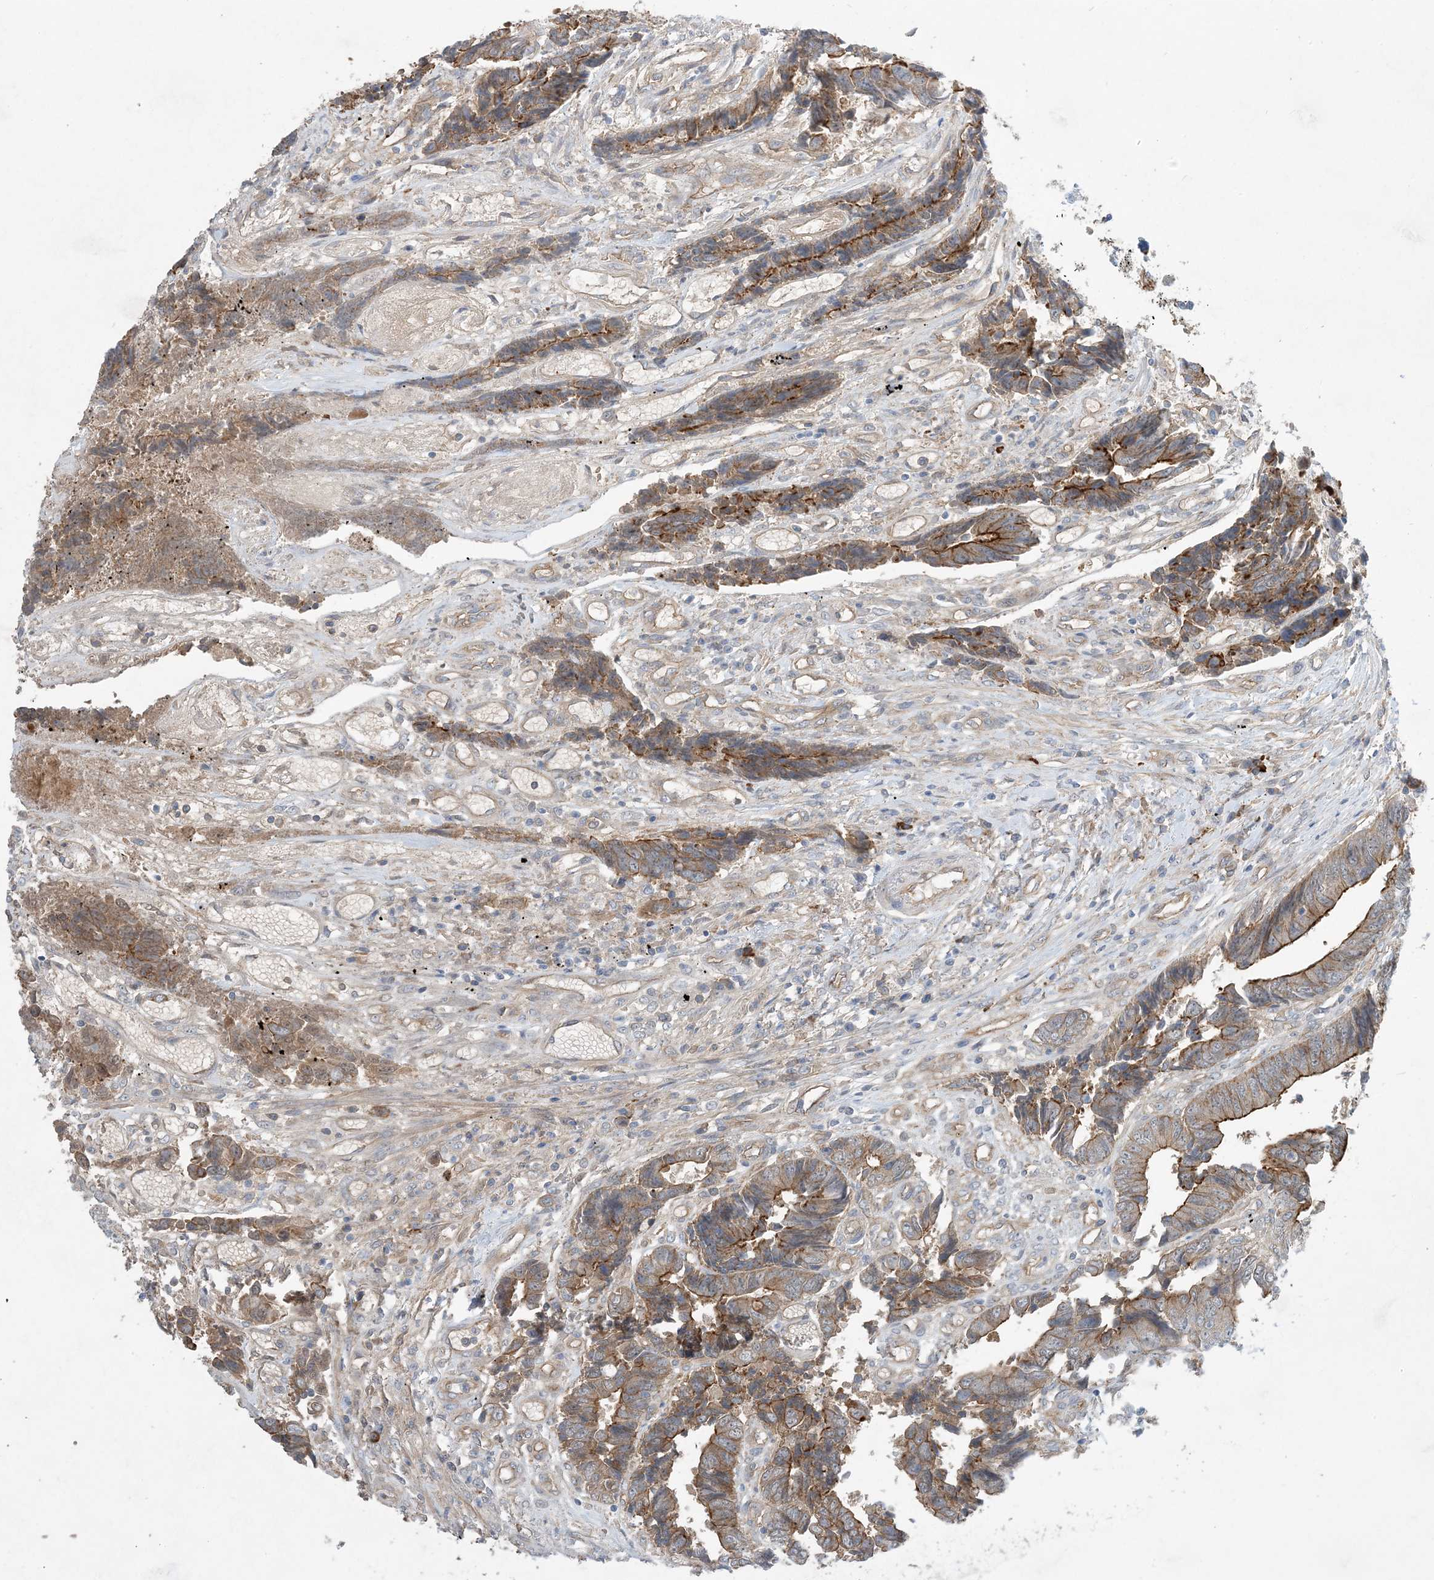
{"staining": {"intensity": "moderate", "quantity": ">75%", "location": "cytoplasmic/membranous"}, "tissue": "colorectal cancer", "cell_type": "Tumor cells", "image_type": "cancer", "snomed": [{"axis": "morphology", "description": "Adenocarcinoma, NOS"}, {"axis": "topography", "description": "Rectum"}], "caption": "The photomicrograph exhibits a brown stain indicating the presence of a protein in the cytoplasmic/membranous of tumor cells in colorectal adenocarcinoma. (DAB (3,3'-diaminobenzidine) = brown stain, brightfield microscopy at high magnification).", "gene": "AOC1", "patient": {"sex": "male", "age": 84}}